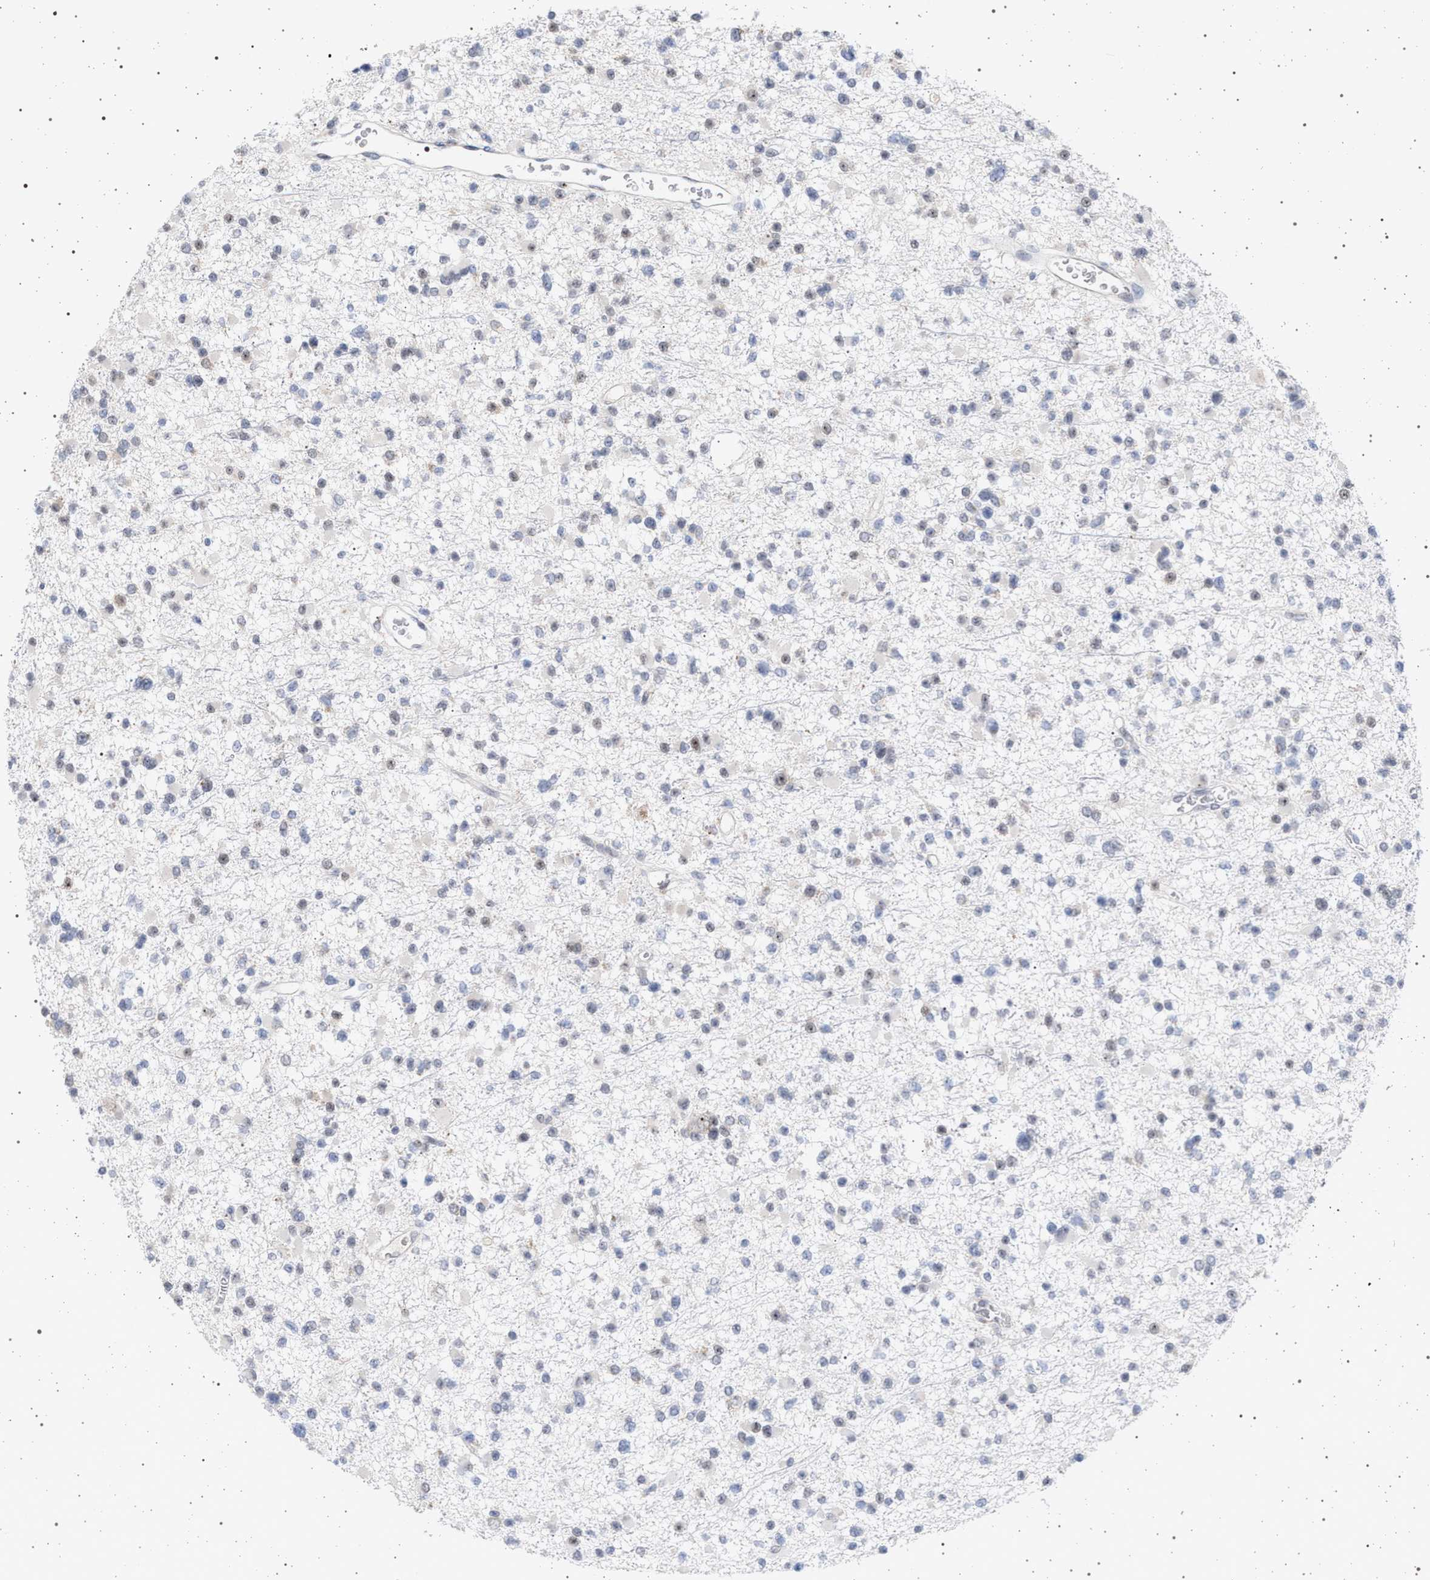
{"staining": {"intensity": "weak", "quantity": "<25%", "location": "nuclear"}, "tissue": "glioma", "cell_type": "Tumor cells", "image_type": "cancer", "snomed": [{"axis": "morphology", "description": "Glioma, malignant, Low grade"}, {"axis": "topography", "description": "Brain"}], "caption": "Human glioma stained for a protein using immunohistochemistry (IHC) demonstrates no expression in tumor cells.", "gene": "ELAC2", "patient": {"sex": "female", "age": 22}}